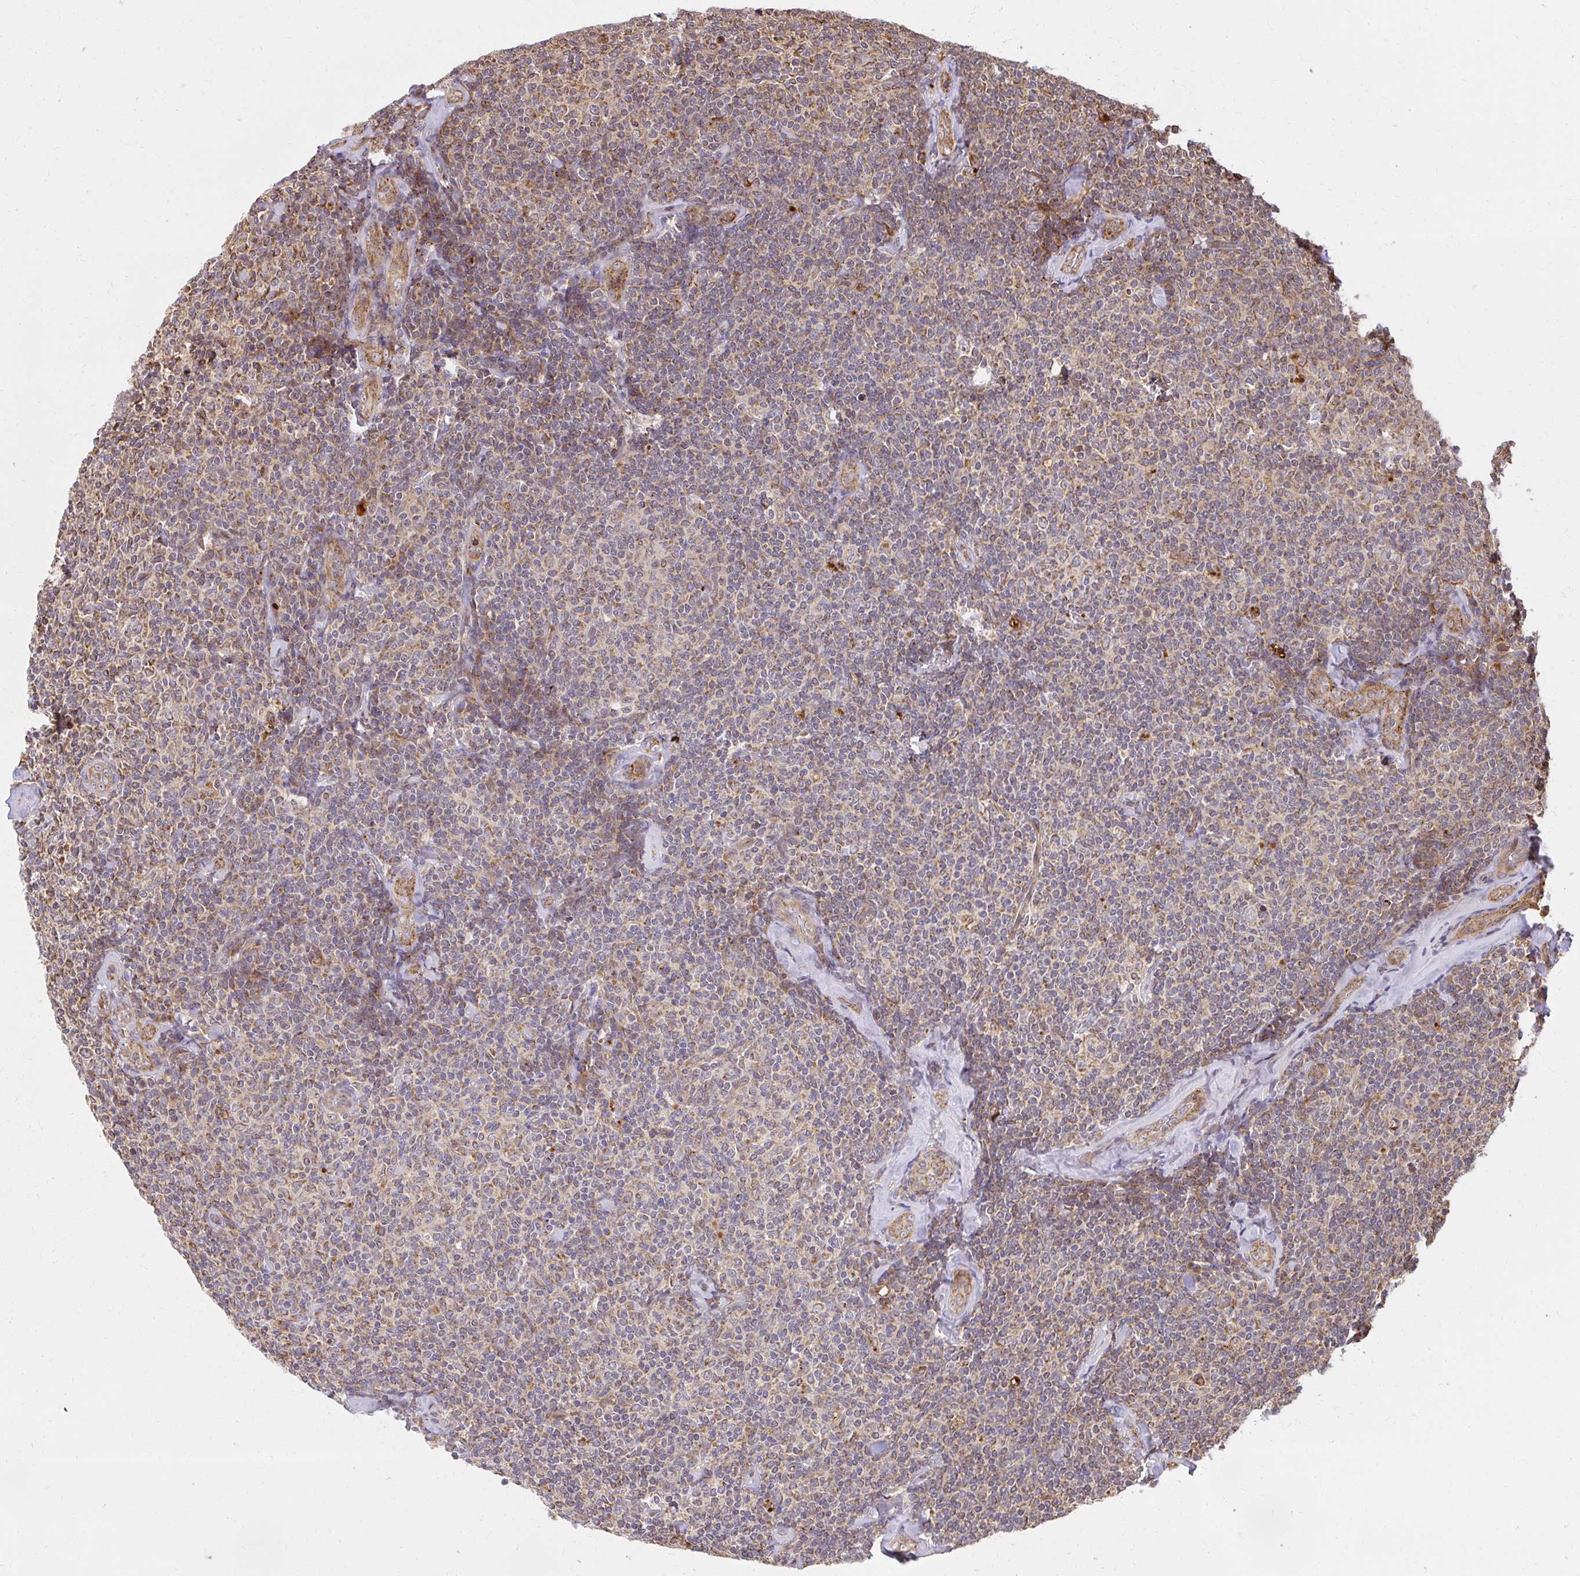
{"staining": {"intensity": "moderate", "quantity": ">75%", "location": "cytoplasmic/membranous"}, "tissue": "lymphoma", "cell_type": "Tumor cells", "image_type": "cancer", "snomed": [{"axis": "morphology", "description": "Malignant lymphoma, non-Hodgkin's type, Low grade"}, {"axis": "topography", "description": "Lymph node"}], "caption": "Lymphoma was stained to show a protein in brown. There is medium levels of moderate cytoplasmic/membranous staining in approximately >75% of tumor cells. The protein is stained brown, and the nuclei are stained in blue (DAB (3,3'-diaminobenzidine) IHC with brightfield microscopy, high magnification).", "gene": "GNS", "patient": {"sex": "female", "age": 56}}